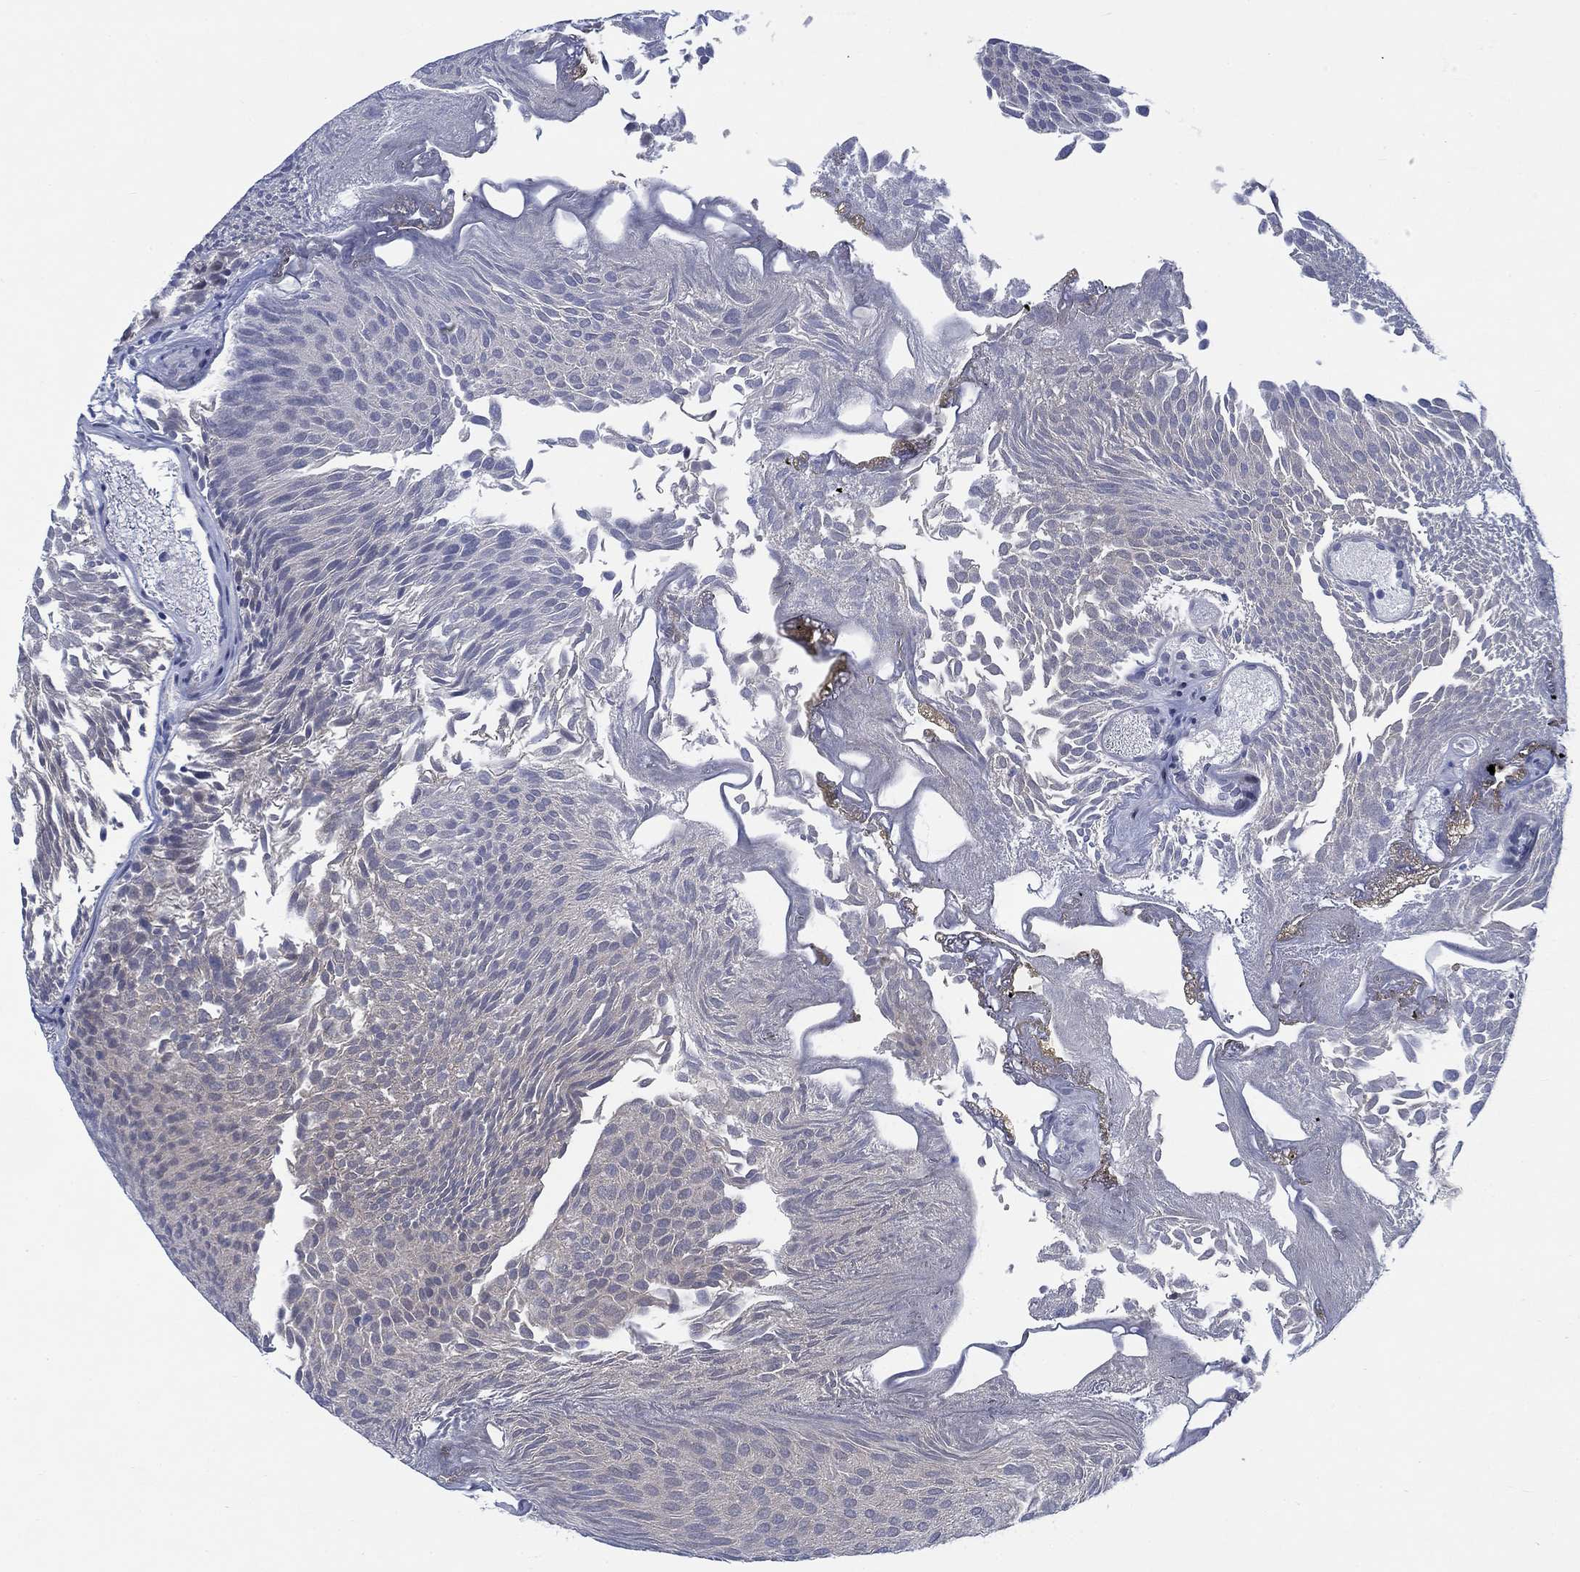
{"staining": {"intensity": "negative", "quantity": "none", "location": "none"}, "tissue": "urothelial cancer", "cell_type": "Tumor cells", "image_type": "cancer", "snomed": [{"axis": "morphology", "description": "Urothelial carcinoma, Low grade"}, {"axis": "topography", "description": "Urinary bladder"}], "caption": "Tumor cells are negative for brown protein staining in urothelial cancer.", "gene": "NEU3", "patient": {"sex": "male", "age": 52}}